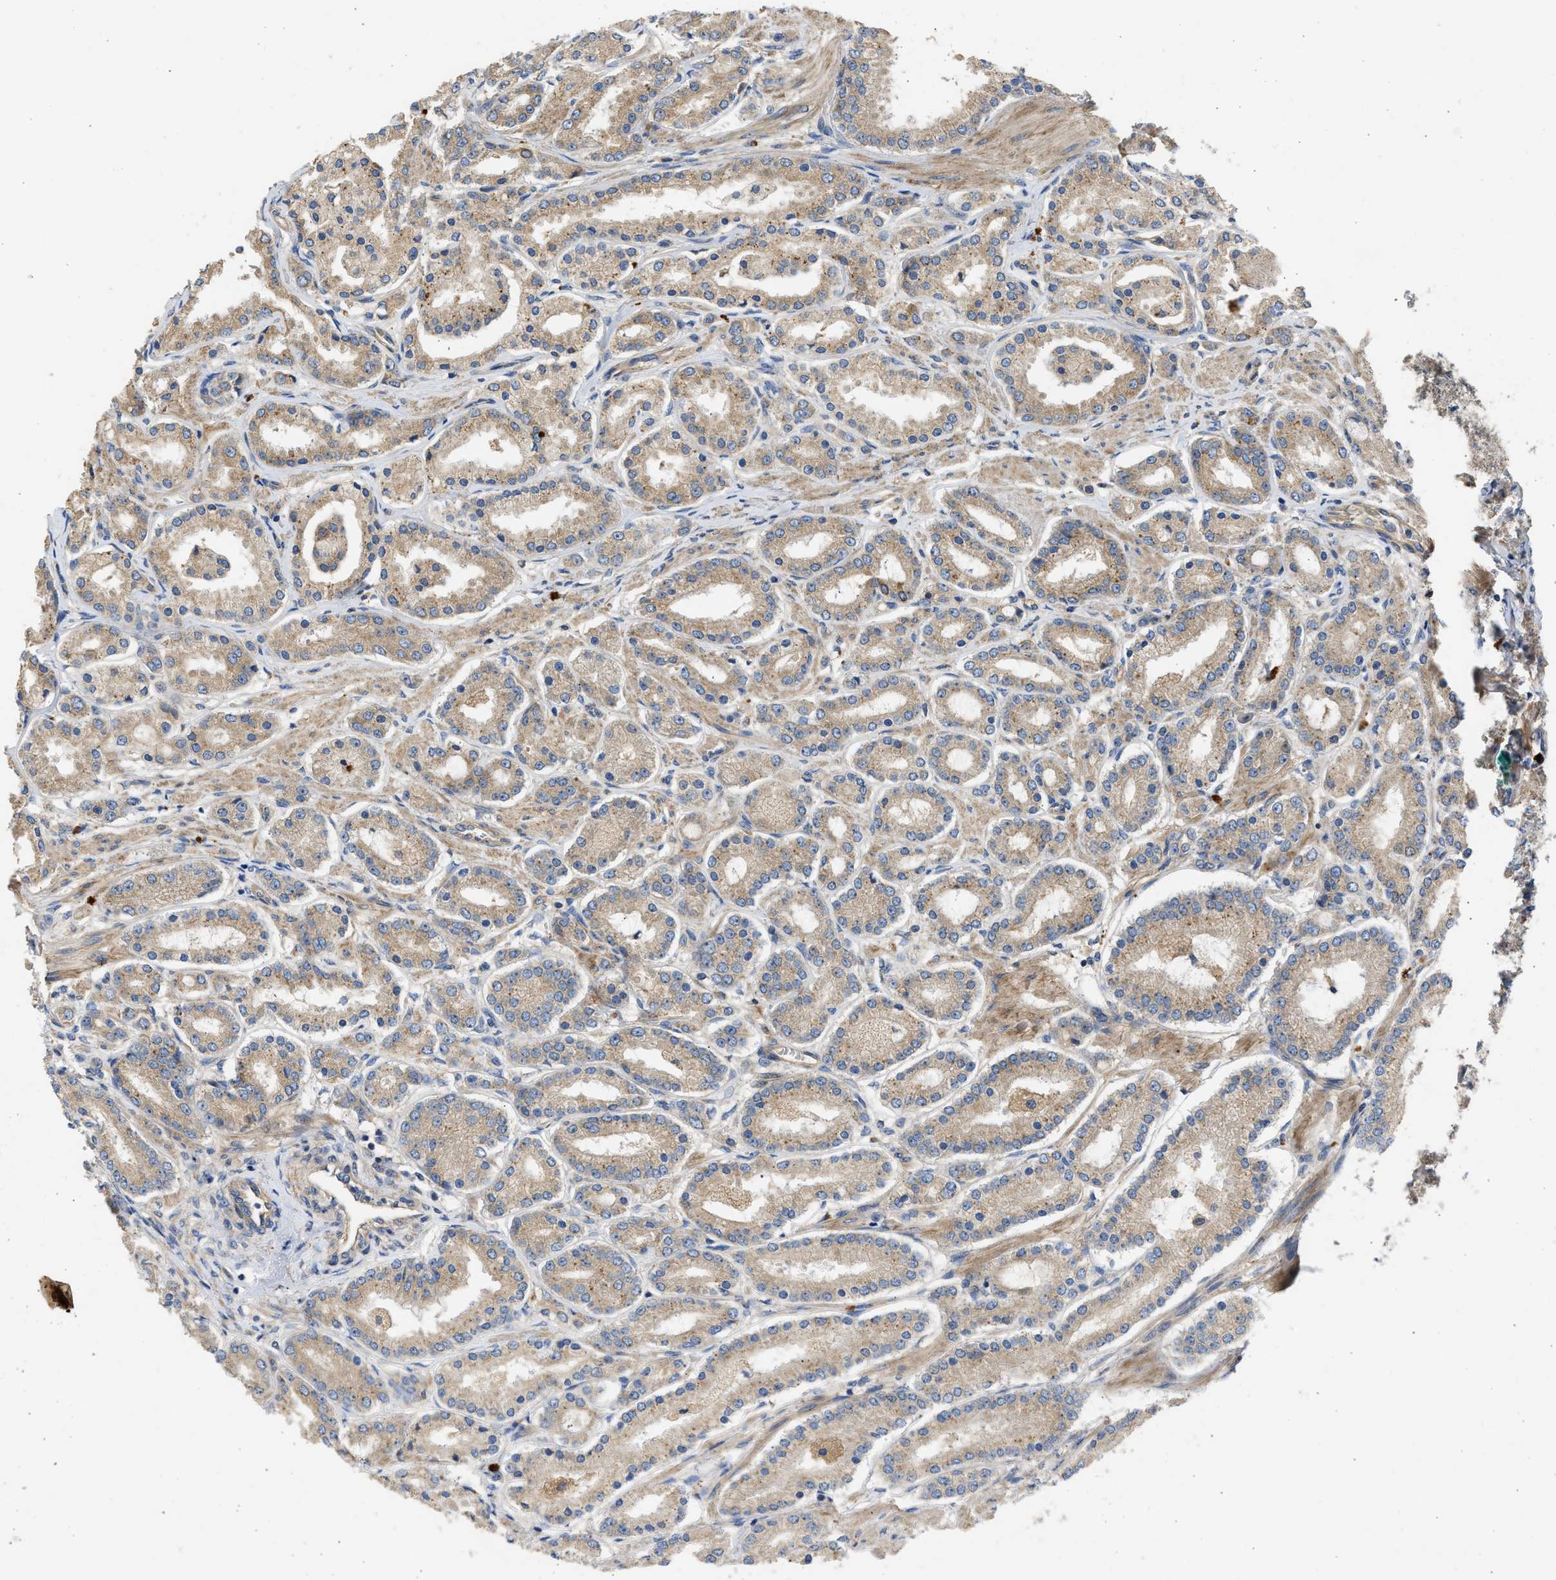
{"staining": {"intensity": "weak", "quantity": ">75%", "location": "cytoplasmic/membranous"}, "tissue": "prostate cancer", "cell_type": "Tumor cells", "image_type": "cancer", "snomed": [{"axis": "morphology", "description": "Adenocarcinoma, Low grade"}, {"axis": "topography", "description": "Prostate"}], "caption": "Prostate low-grade adenocarcinoma stained with a brown dye reveals weak cytoplasmic/membranous positive positivity in about >75% of tumor cells.", "gene": "CSRNP2", "patient": {"sex": "male", "age": 63}}